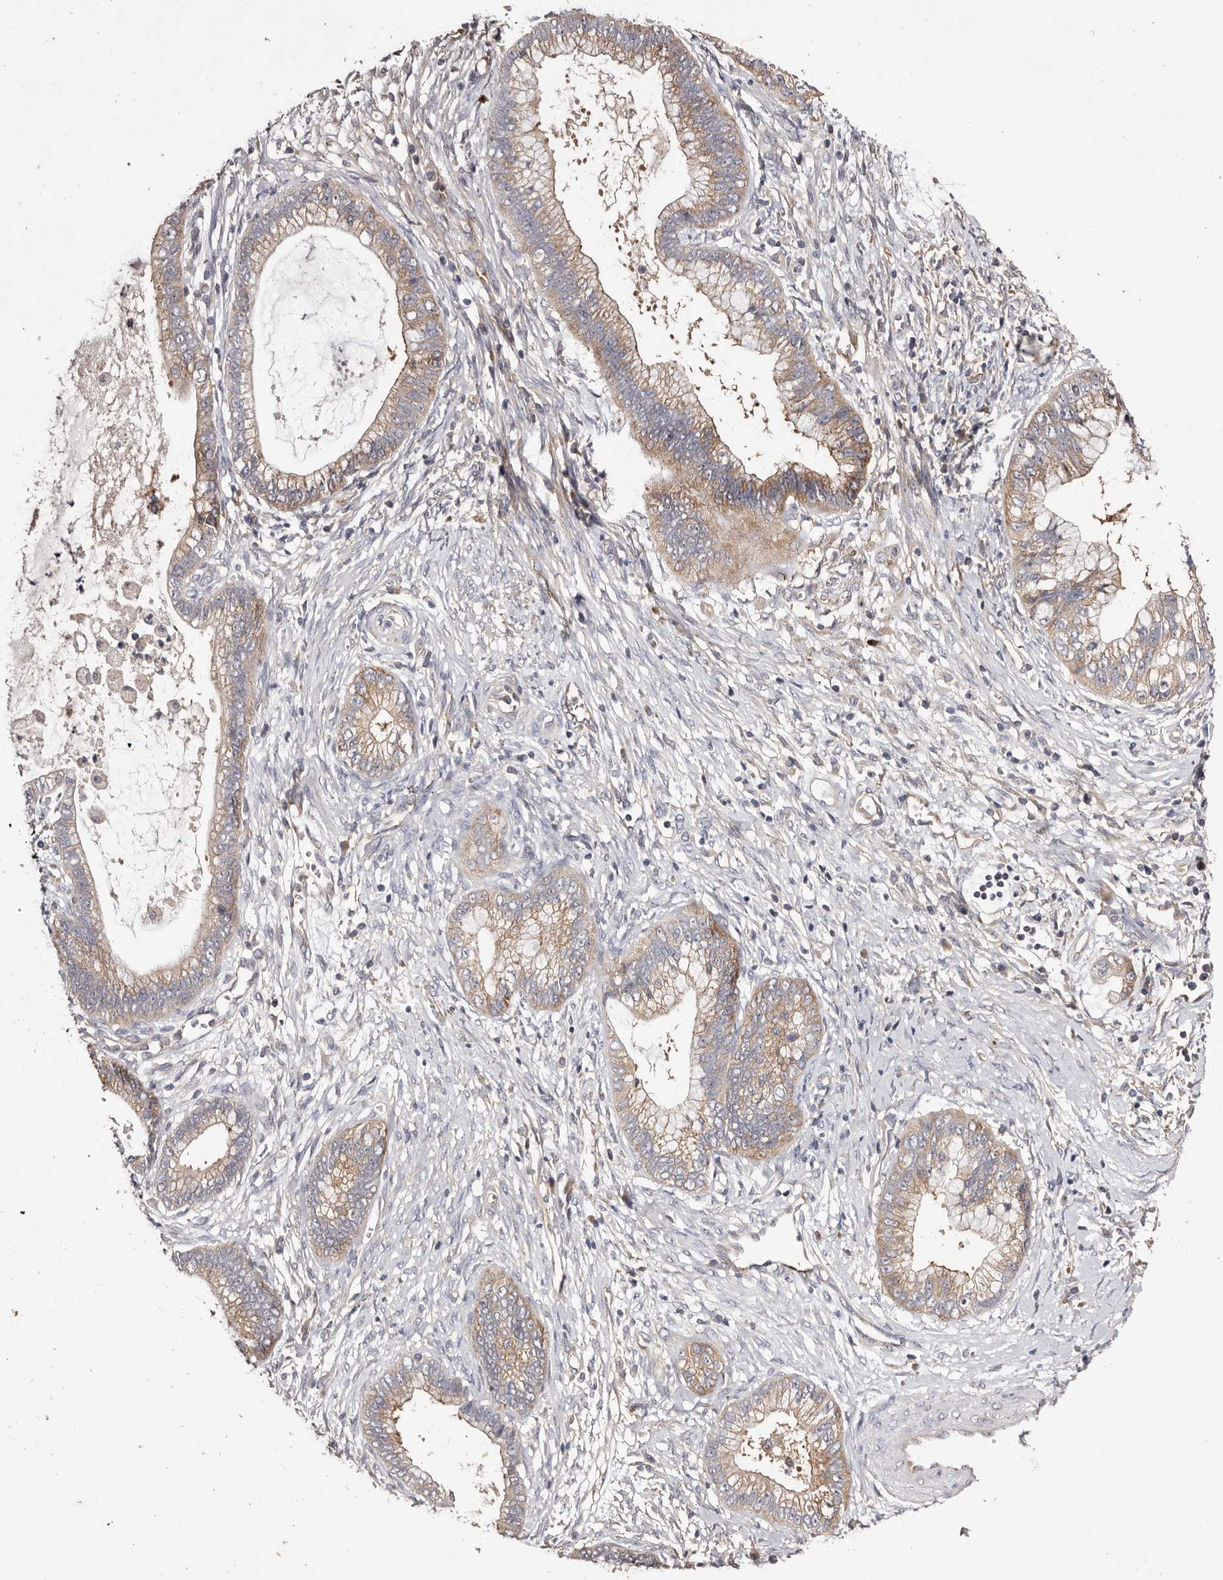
{"staining": {"intensity": "moderate", "quantity": "25%-75%", "location": "cytoplasmic/membranous"}, "tissue": "cervical cancer", "cell_type": "Tumor cells", "image_type": "cancer", "snomed": [{"axis": "morphology", "description": "Adenocarcinoma, NOS"}, {"axis": "topography", "description": "Cervix"}], "caption": "Cervical cancer stained with DAB (3,3'-diaminobenzidine) immunohistochemistry demonstrates medium levels of moderate cytoplasmic/membranous staining in about 25%-75% of tumor cells.", "gene": "LTV1", "patient": {"sex": "female", "age": 44}}